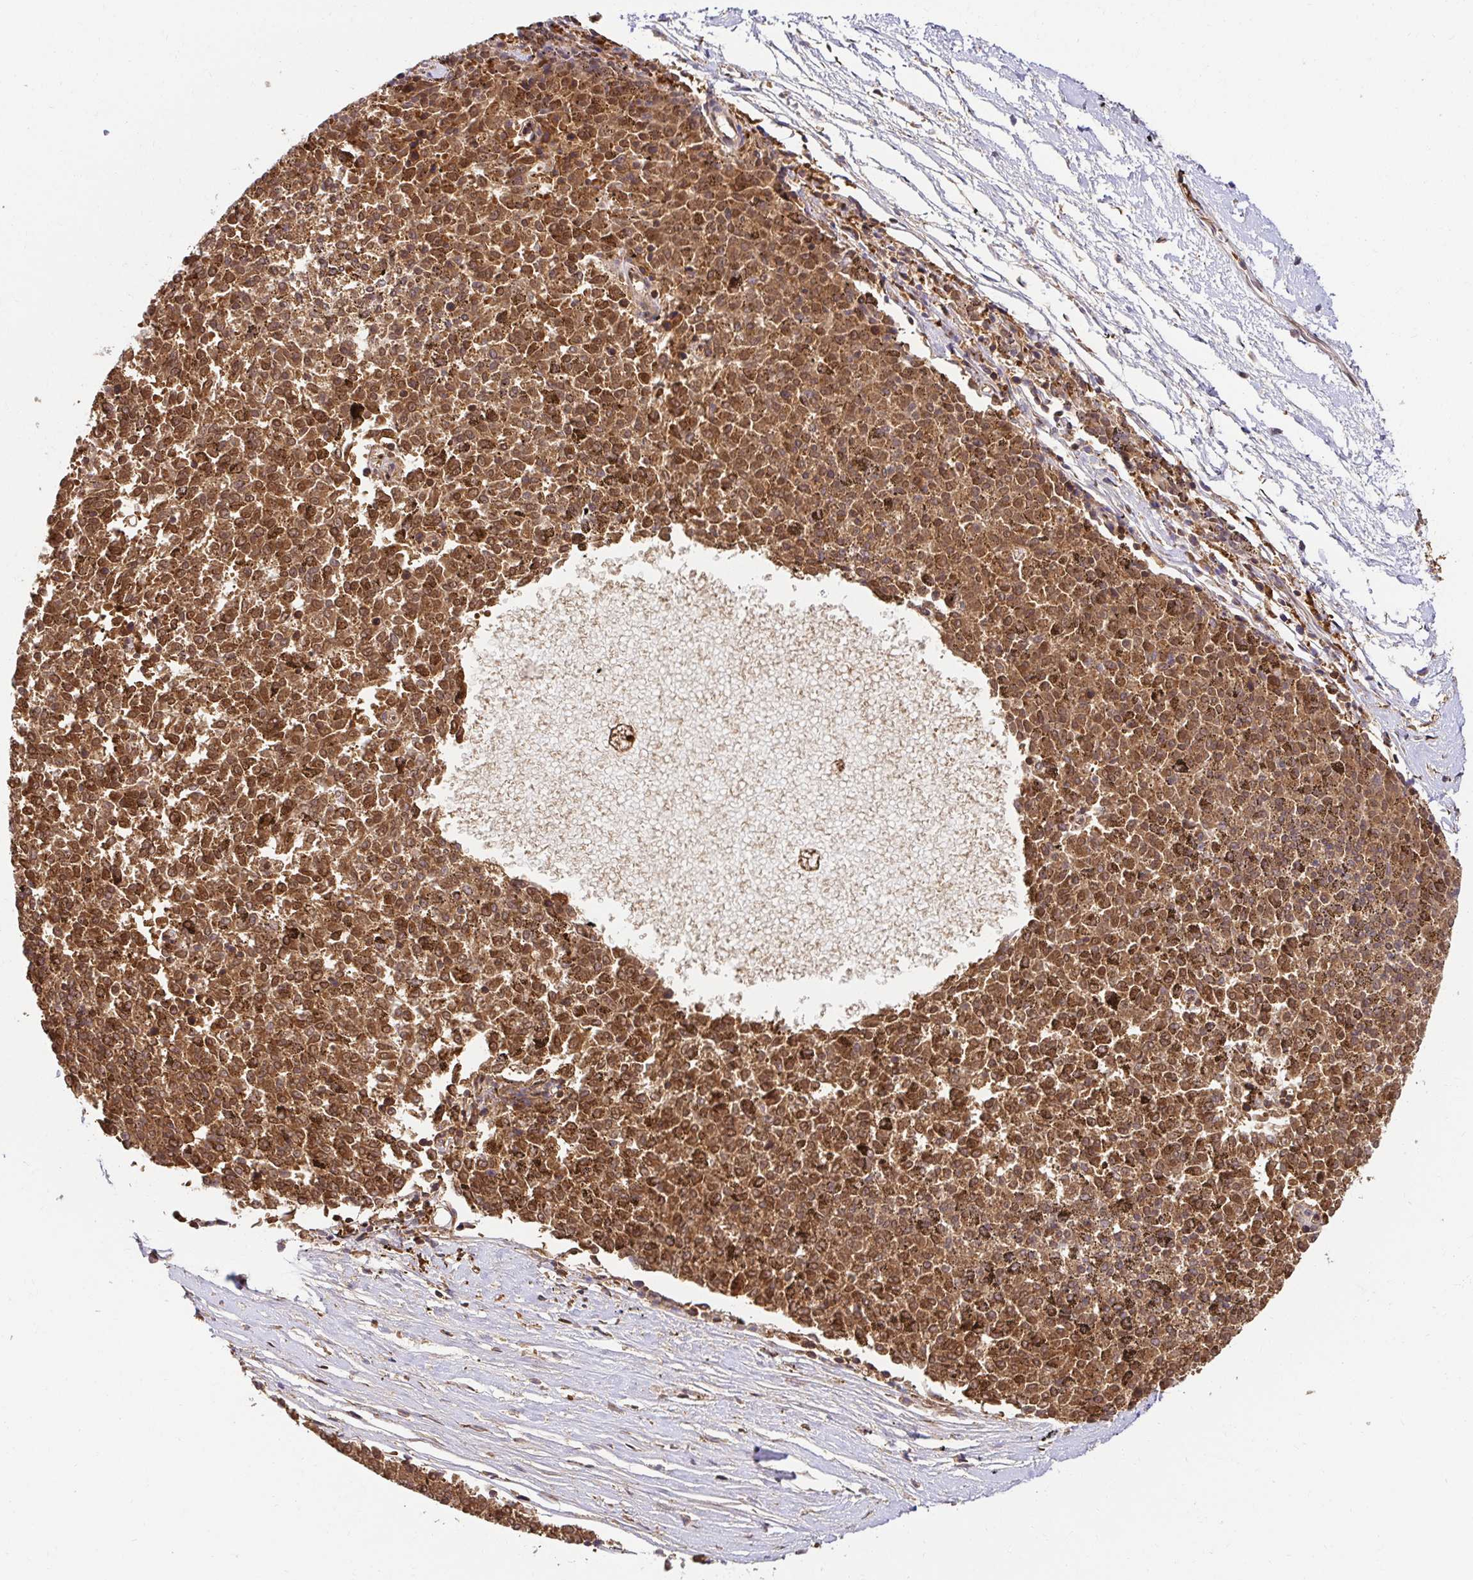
{"staining": {"intensity": "strong", "quantity": ">75%", "location": "cytoplasmic/membranous,nuclear"}, "tissue": "melanoma", "cell_type": "Tumor cells", "image_type": "cancer", "snomed": [{"axis": "morphology", "description": "Malignant melanoma, NOS"}, {"axis": "topography", "description": "Skin"}], "caption": "Melanoma was stained to show a protein in brown. There is high levels of strong cytoplasmic/membranous and nuclear expression in approximately >75% of tumor cells.", "gene": "PSMA4", "patient": {"sex": "female", "age": 72}}